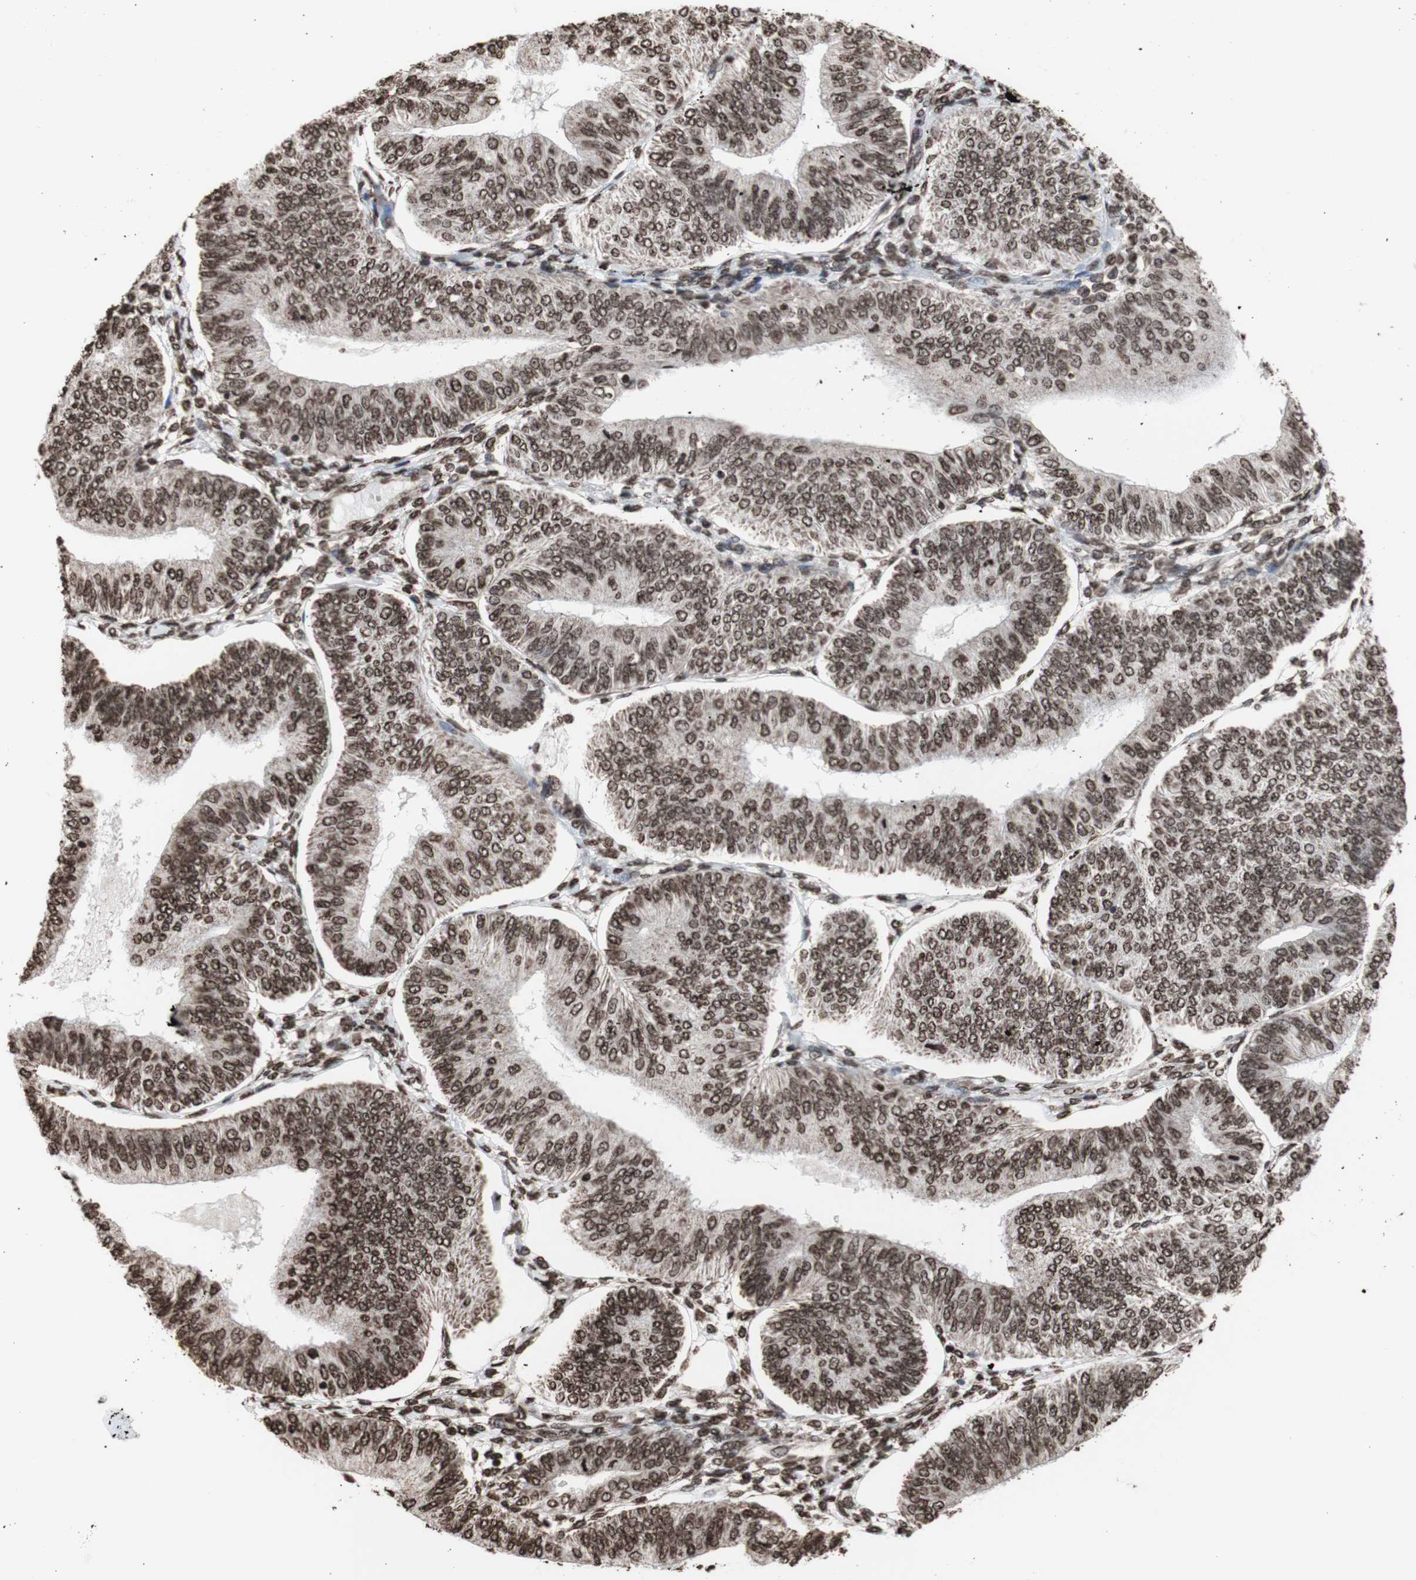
{"staining": {"intensity": "moderate", "quantity": ">75%", "location": "cytoplasmic/membranous,nuclear"}, "tissue": "endometrial cancer", "cell_type": "Tumor cells", "image_type": "cancer", "snomed": [{"axis": "morphology", "description": "Adenocarcinoma, NOS"}, {"axis": "topography", "description": "Endometrium"}], "caption": "Endometrial cancer (adenocarcinoma) stained for a protein (brown) demonstrates moderate cytoplasmic/membranous and nuclear positive expression in about >75% of tumor cells.", "gene": "SNAI2", "patient": {"sex": "female", "age": 58}}